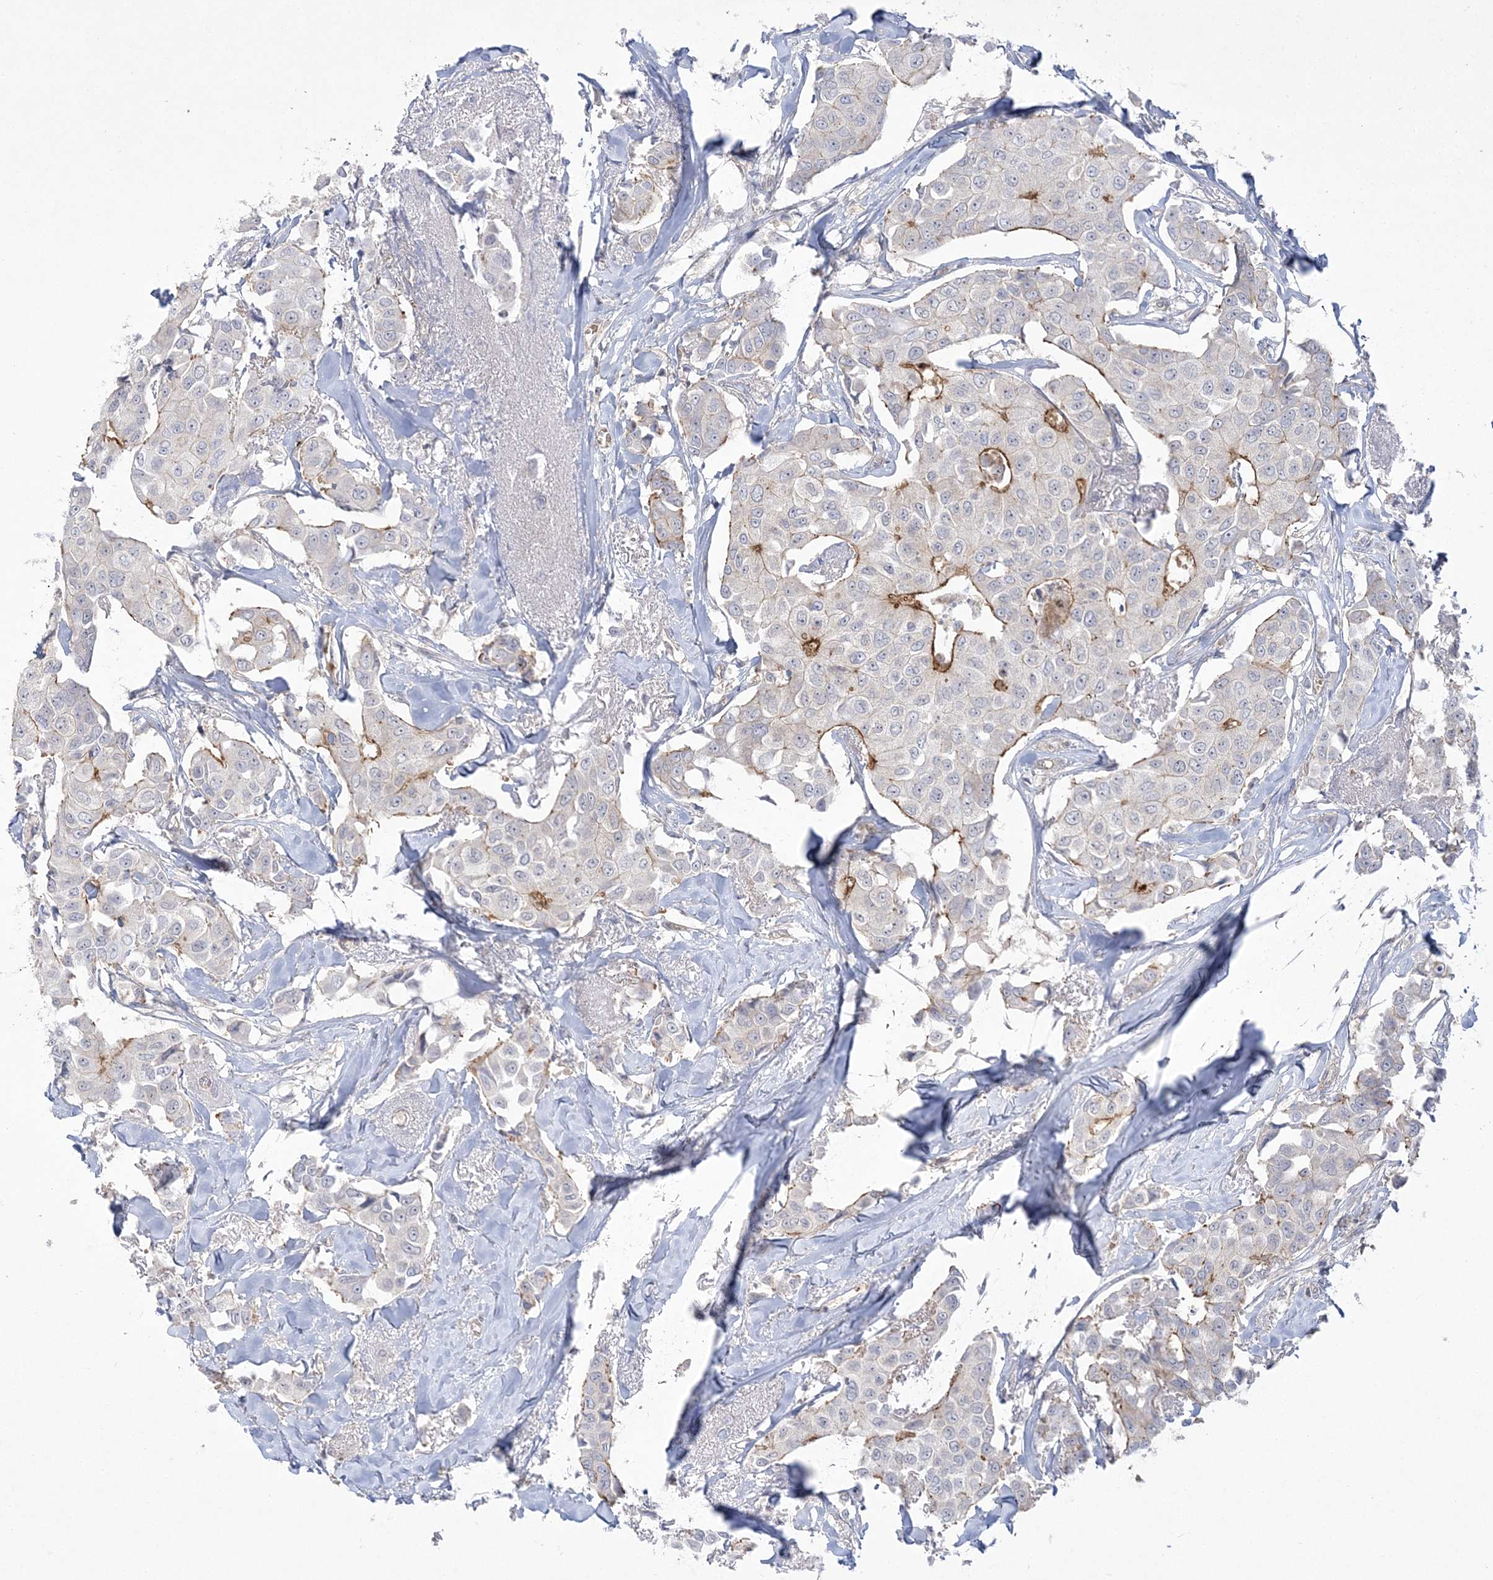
{"staining": {"intensity": "moderate", "quantity": "<25%", "location": "cytoplasmic/membranous"}, "tissue": "breast cancer", "cell_type": "Tumor cells", "image_type": "cancer", "snomed": [{"axis": "morphology", "description": "Duct carcinoma"}, {"axis": "topography", "description": "Breast"}], "caption": "Tumor cells show moderate cytoplasmic/membranous expression in about <25% of cells in breast cancer.", "gene": "ADAMTS12", "patient": {"sex": "female", "age": 80}}